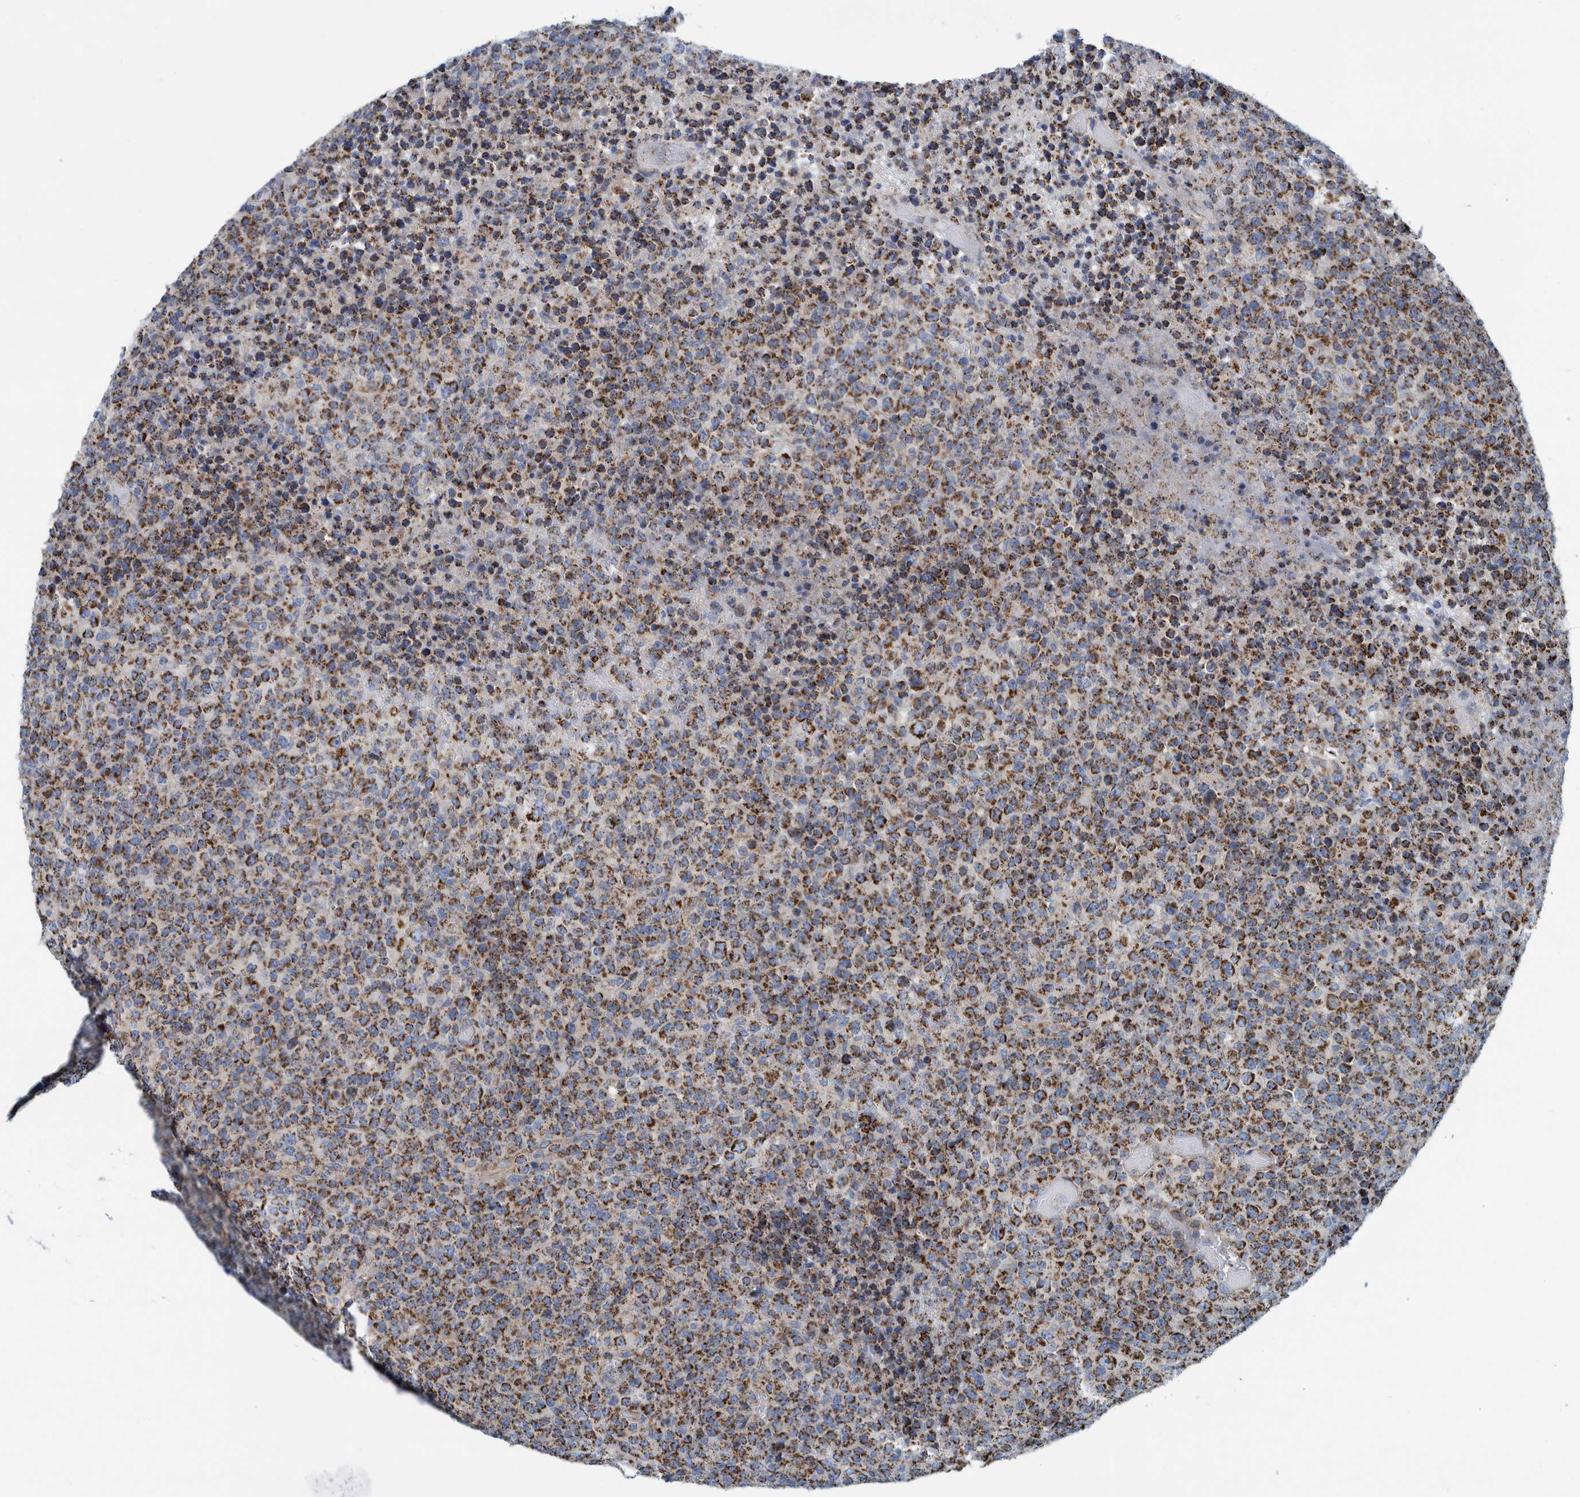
{"staining": {"intensity": "strong", "quantity": "25%-75%", "location": "cytoplasmic/membranous"}, "tissue": "lymphoma", "cell_type": "Tumor cells", "image_type": "cancer", "snomed": [{"axis": "morphology", "description": "Malignant lymphoma, non-Hodgkin's type, High grade"}, {"axis": "topography", "description": "Lymph node"}], "caption": "An immunohistochemistry histopathology image of tumor tissue is shown. Protein staining in brown highlights strong cytoplasmic/membranous positivity in high-grade malignant lymphoma, non-Hodgkin's type within tumor cells.", "gene": "MRPS7", "patient": {"sex": "male", "age": 13}}